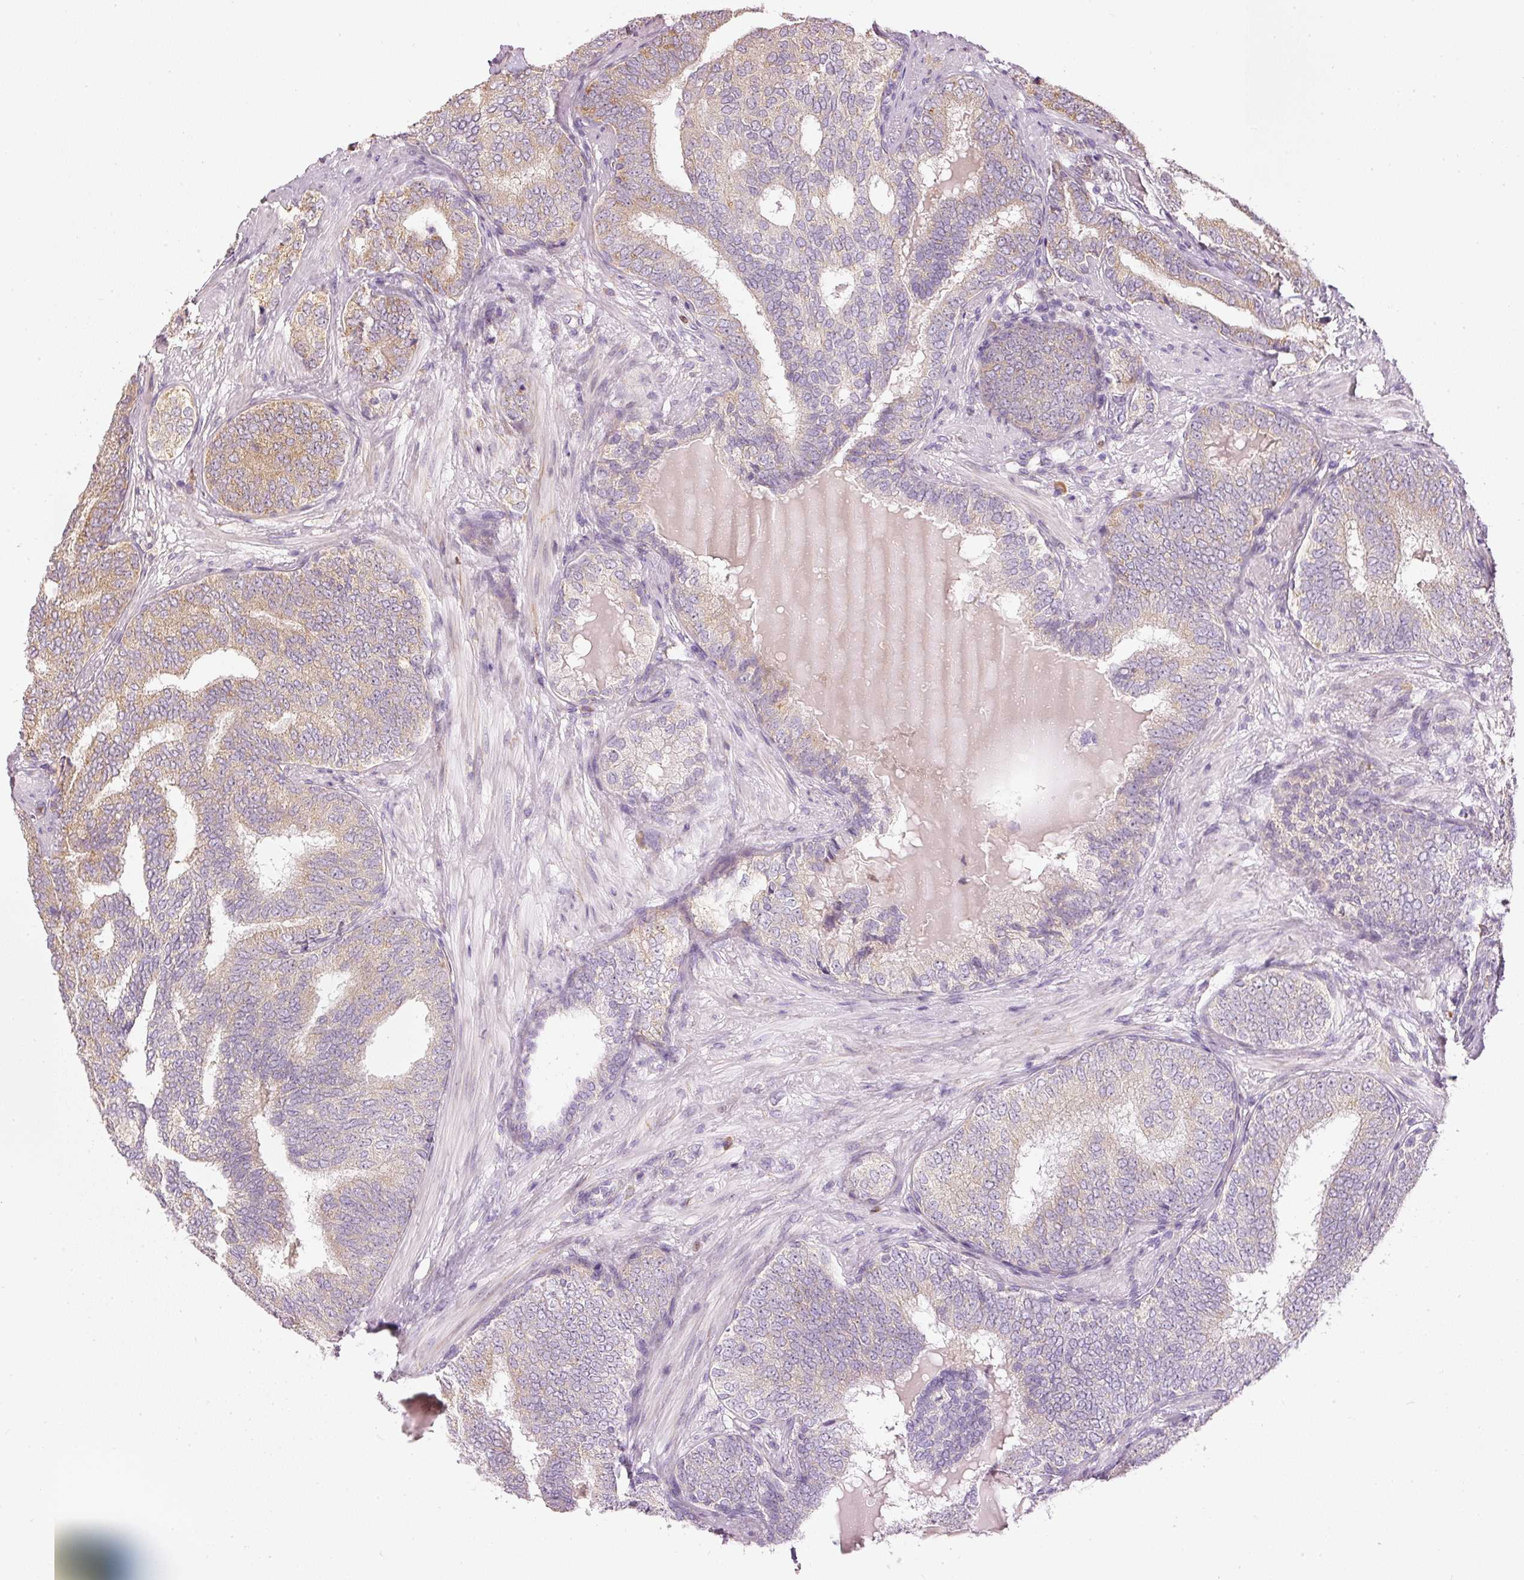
{"staining": {"intensity": "moderate", "quantity": "25%-75%", "location": "cytoplasmic/membranous"}, "tissue": "prostate cancer", "cell_type": "Tumor cells", "image_type": "cancer", "snomed": [{"axis": "morphology", "description": "Adenocarcinoma, High grade"}, {"axis": "topography", "description": "Prostate"}], "caption": "High-magnification brightfield microscopy of prostate cancer stained with DAB (3,3'-diaminobenzidine) (brown) and counterstained with hematoxylin (blue). tumor cells exhibit moderate cytoplasmic/membranous expression is appreciated in about25%-75% of cells. The staining was performed using DAB to visualize the protein expression in brown, while the nuclei were stained in blue with hematoxylin (Magnification: 20x).", "gene": "MTHFD1L", "patient": {"sex": "male", "age": 72}}